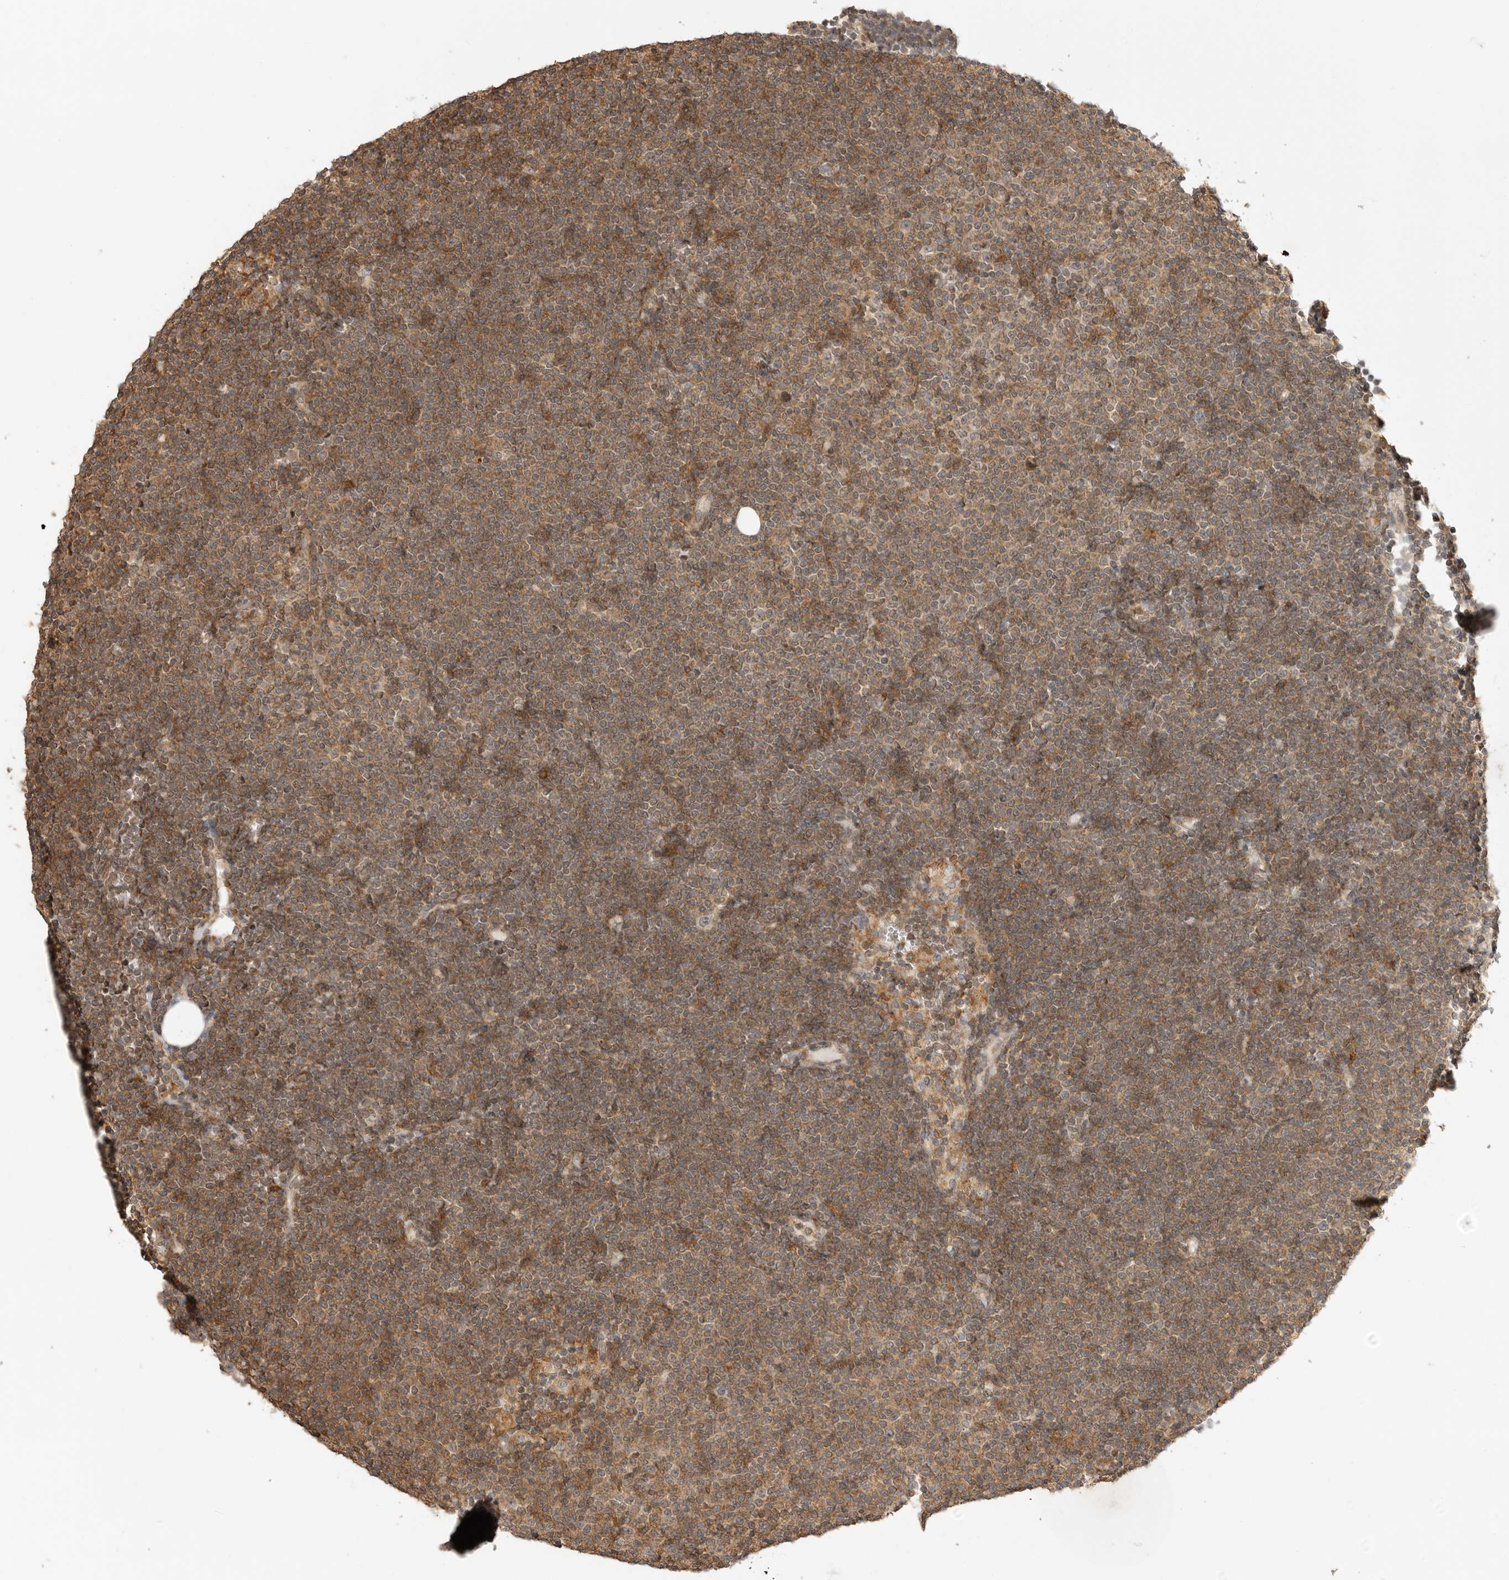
{"staining": {"intensity": "moderate", "quantity": ">75%", "location": "cytoplasmic/membranous"}, "tissue": "lymphoma", "cell_type": "Tumor cells", "image_type": "cancer", "snomed": [{"axis": "morphology", "description": "Malignant lymphoma, non-Hodgkin's type, Low grade"}, {"axis": "topography", "description": "Lymph node"}], "caption": "Protein expression analysis of human lymphoma reveals moderate cytoplasmic/membranous expression in about >75% of tumor cells. (Brightfield microscopy of DAB IHC at high magnification).", "gene": "GPC2", "patient": {"sex": "female", "age": 53}}